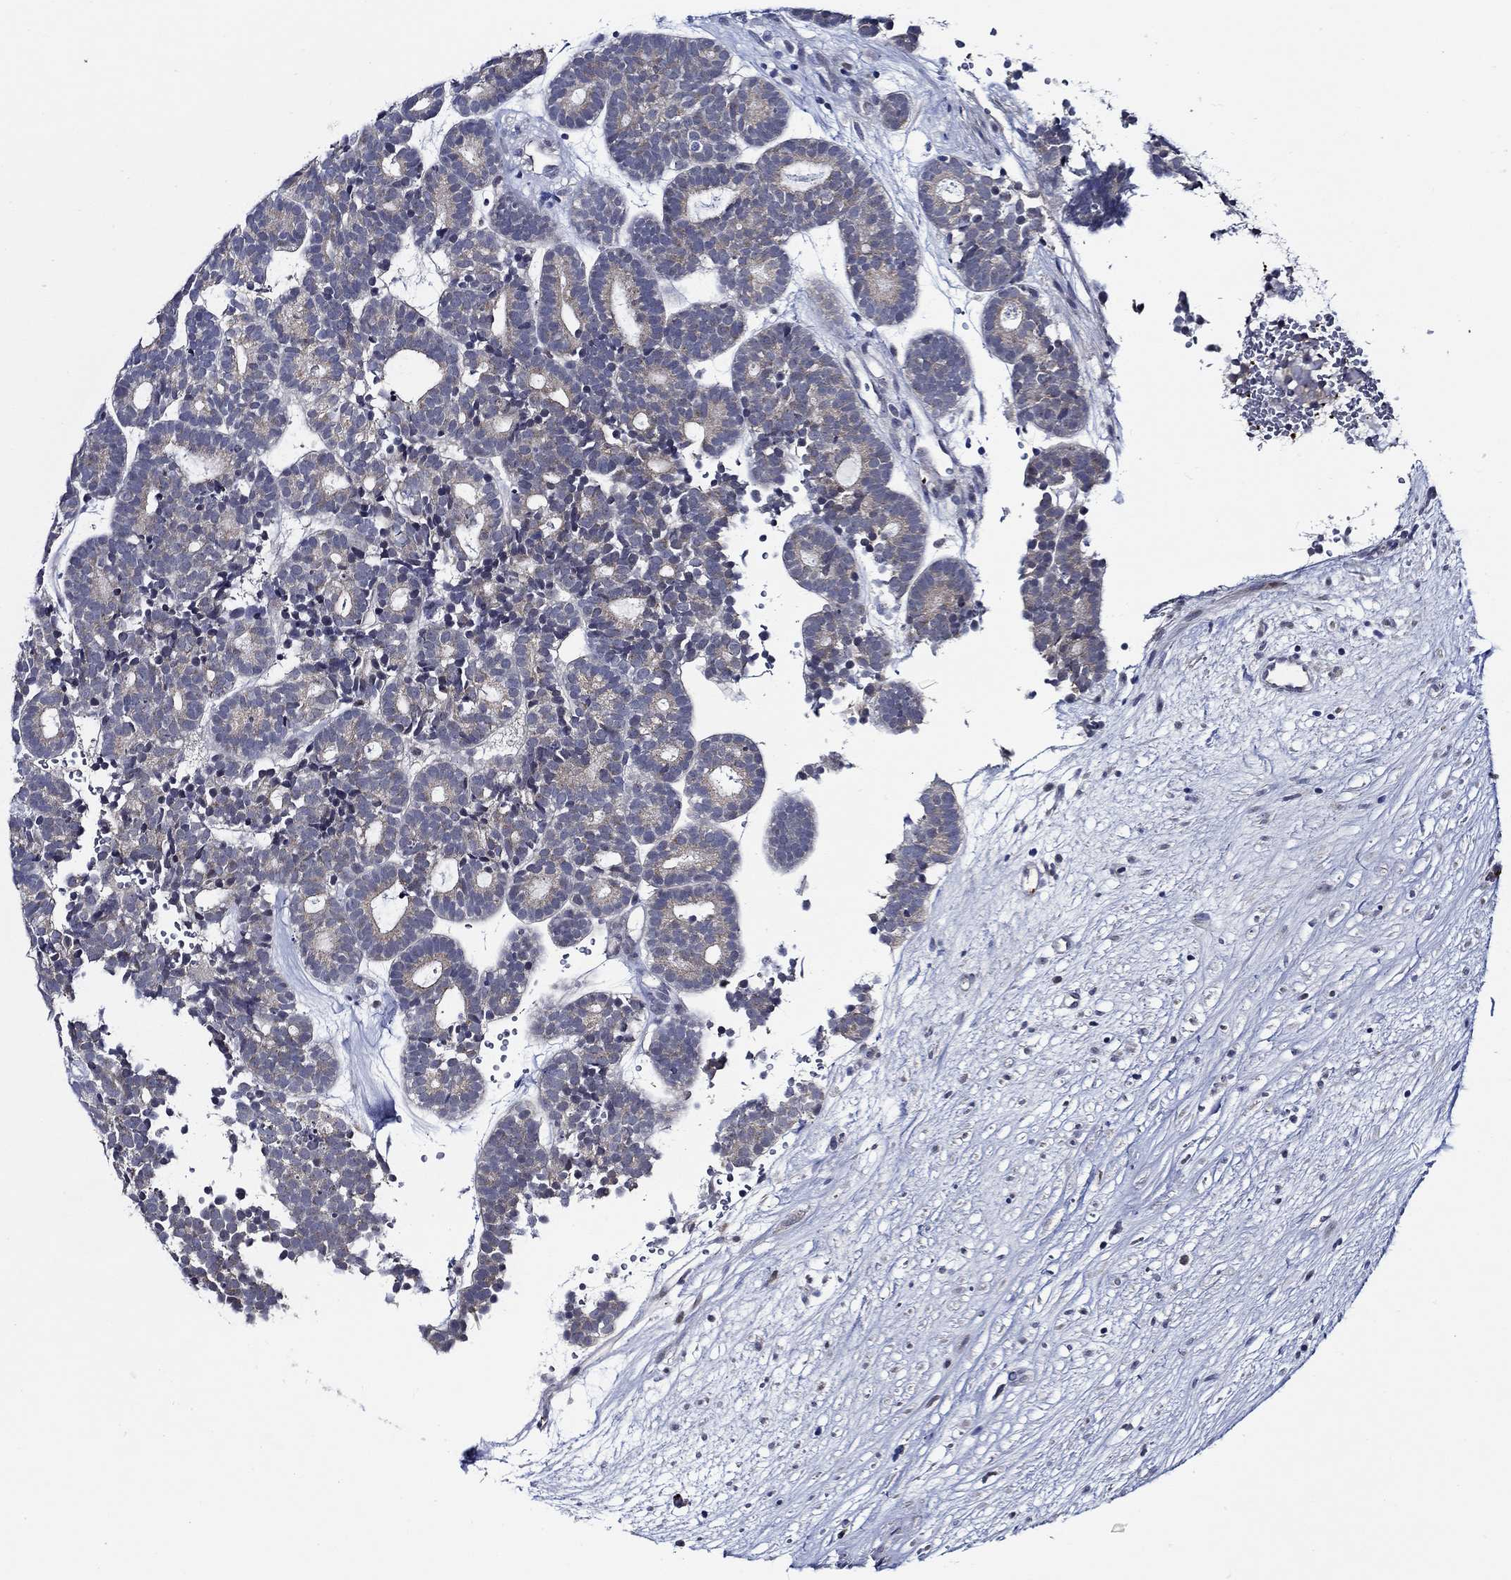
{"staining": {"intensity": "negative", "quantity": "none", "location": "none"}, "tissue": "head and neck cancer", "cell_type": "Tumor cells", "image_type": "cancer", "snomed": [{"axis": "morphology", "description": "Adenocarcinoma, NOS"}, {"axis": "topography", "description": "Head-Neck"}], "caption": "The immunohistochemistry (IHC) histopathology image has no significant expression in tumor cells of adenocarcinoma (head and neck) tissue.", "gene": "ALOX12", "patient": {"sex": "female", "age": 81}}